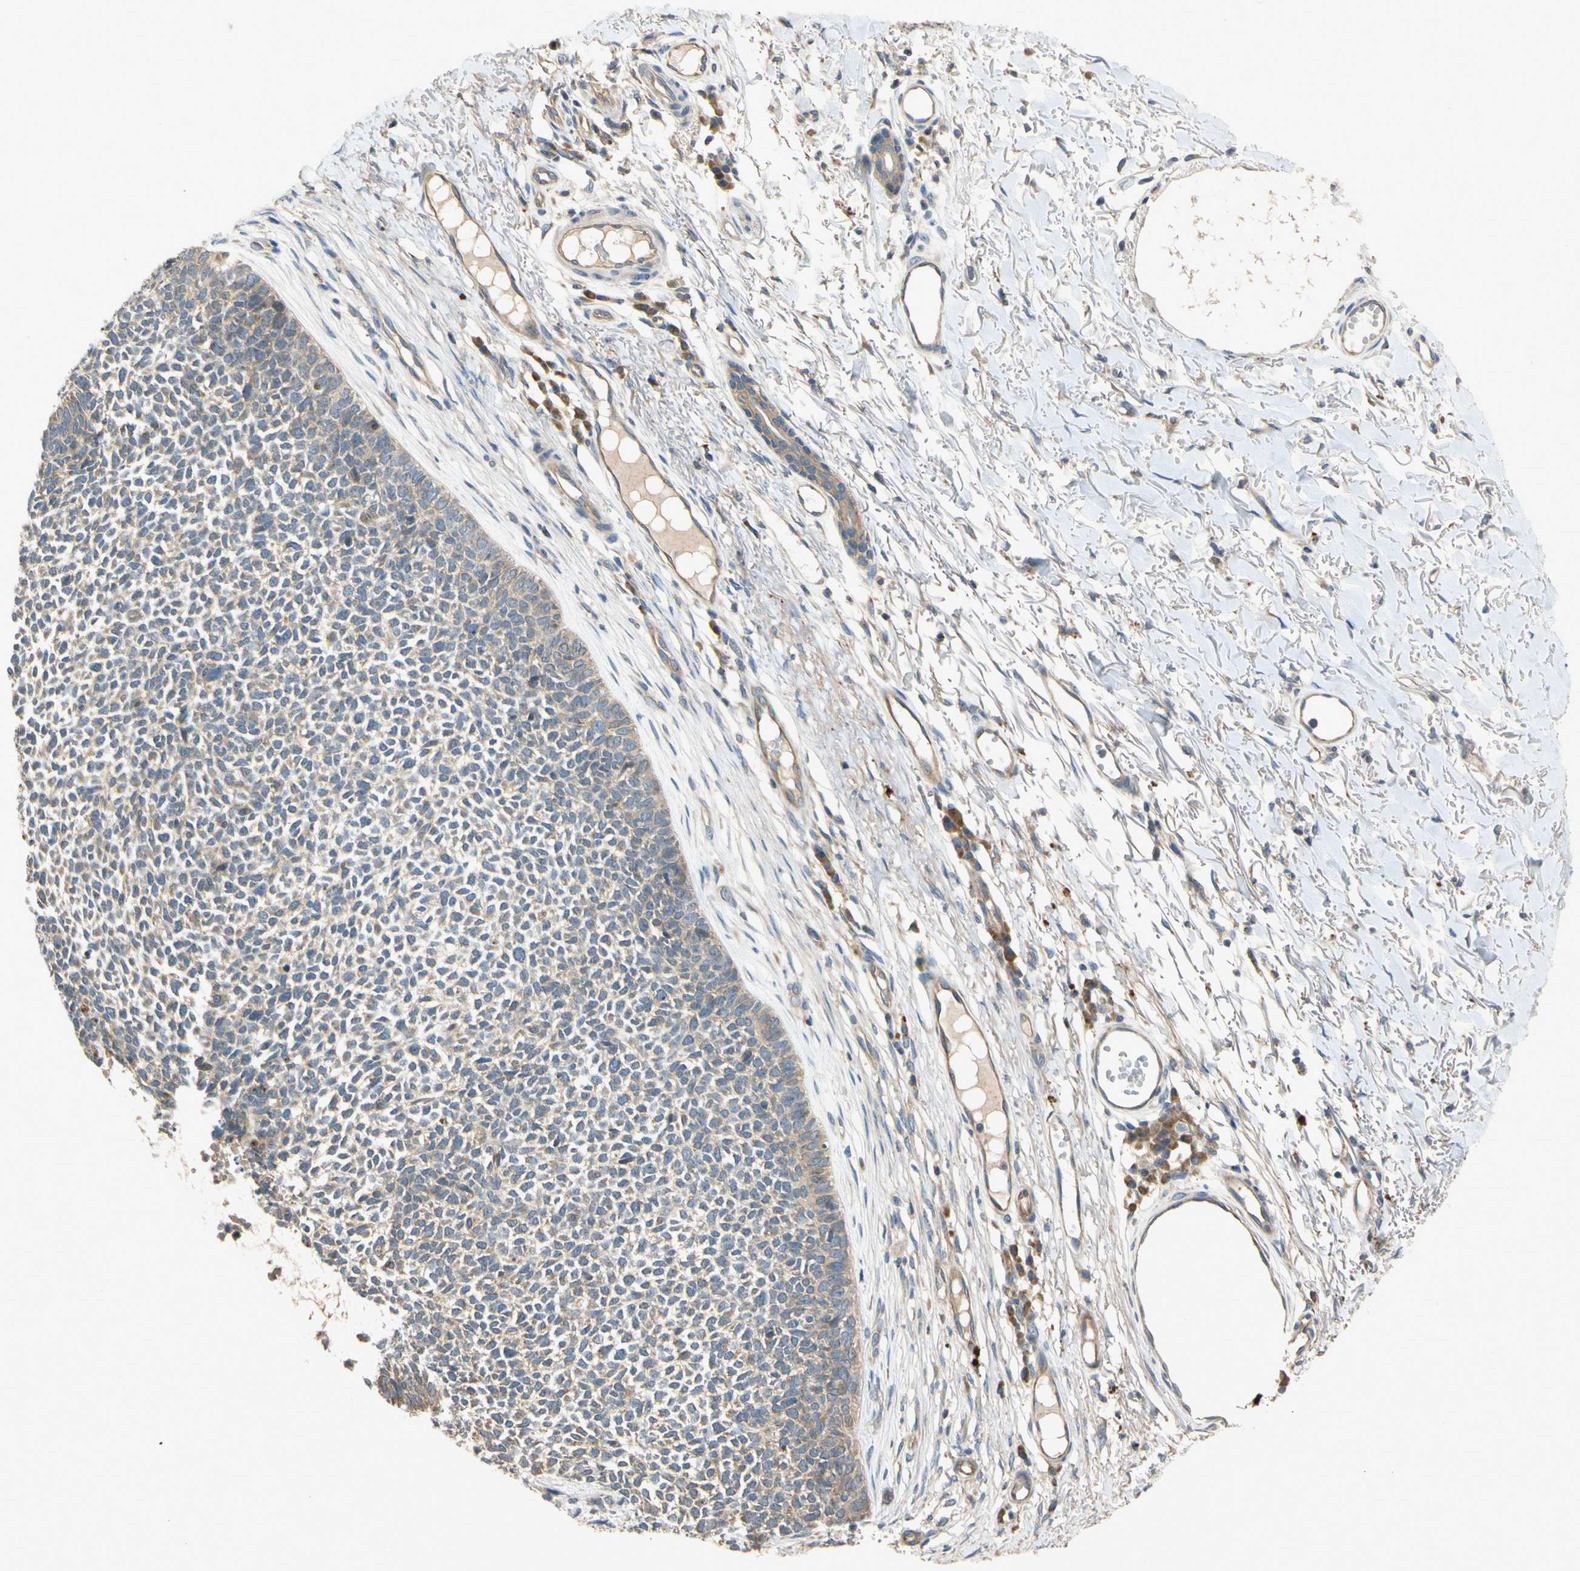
{"staining": {"intensity": "weak", "quantity": ">75%", "location": "cytoplasmic/membranous"}, "tissue": "skin cancer", "cell_type": "Tumor cells", "image_type": "cancer", "snomed": [{"axis": "morphology", "description": "Basal cell carcinoma"}, {"axis": "topography", "description": "Skin"}], "caption": "DAB (3,3'-diaminobenzidine) immunohistochemical staining of human skin basal cell carcinoma displays weak cytoplasmic/membranous protein positivity in about >75% of tumor cells. The staining was performed using DAB (3,3'-diaminobenzidine), with brown indicating positive protein expression. Nuclei are stained blue with hematoxylin.", "gene": "MBTPS2", "patient": {"sex": "female", "age": 84}}